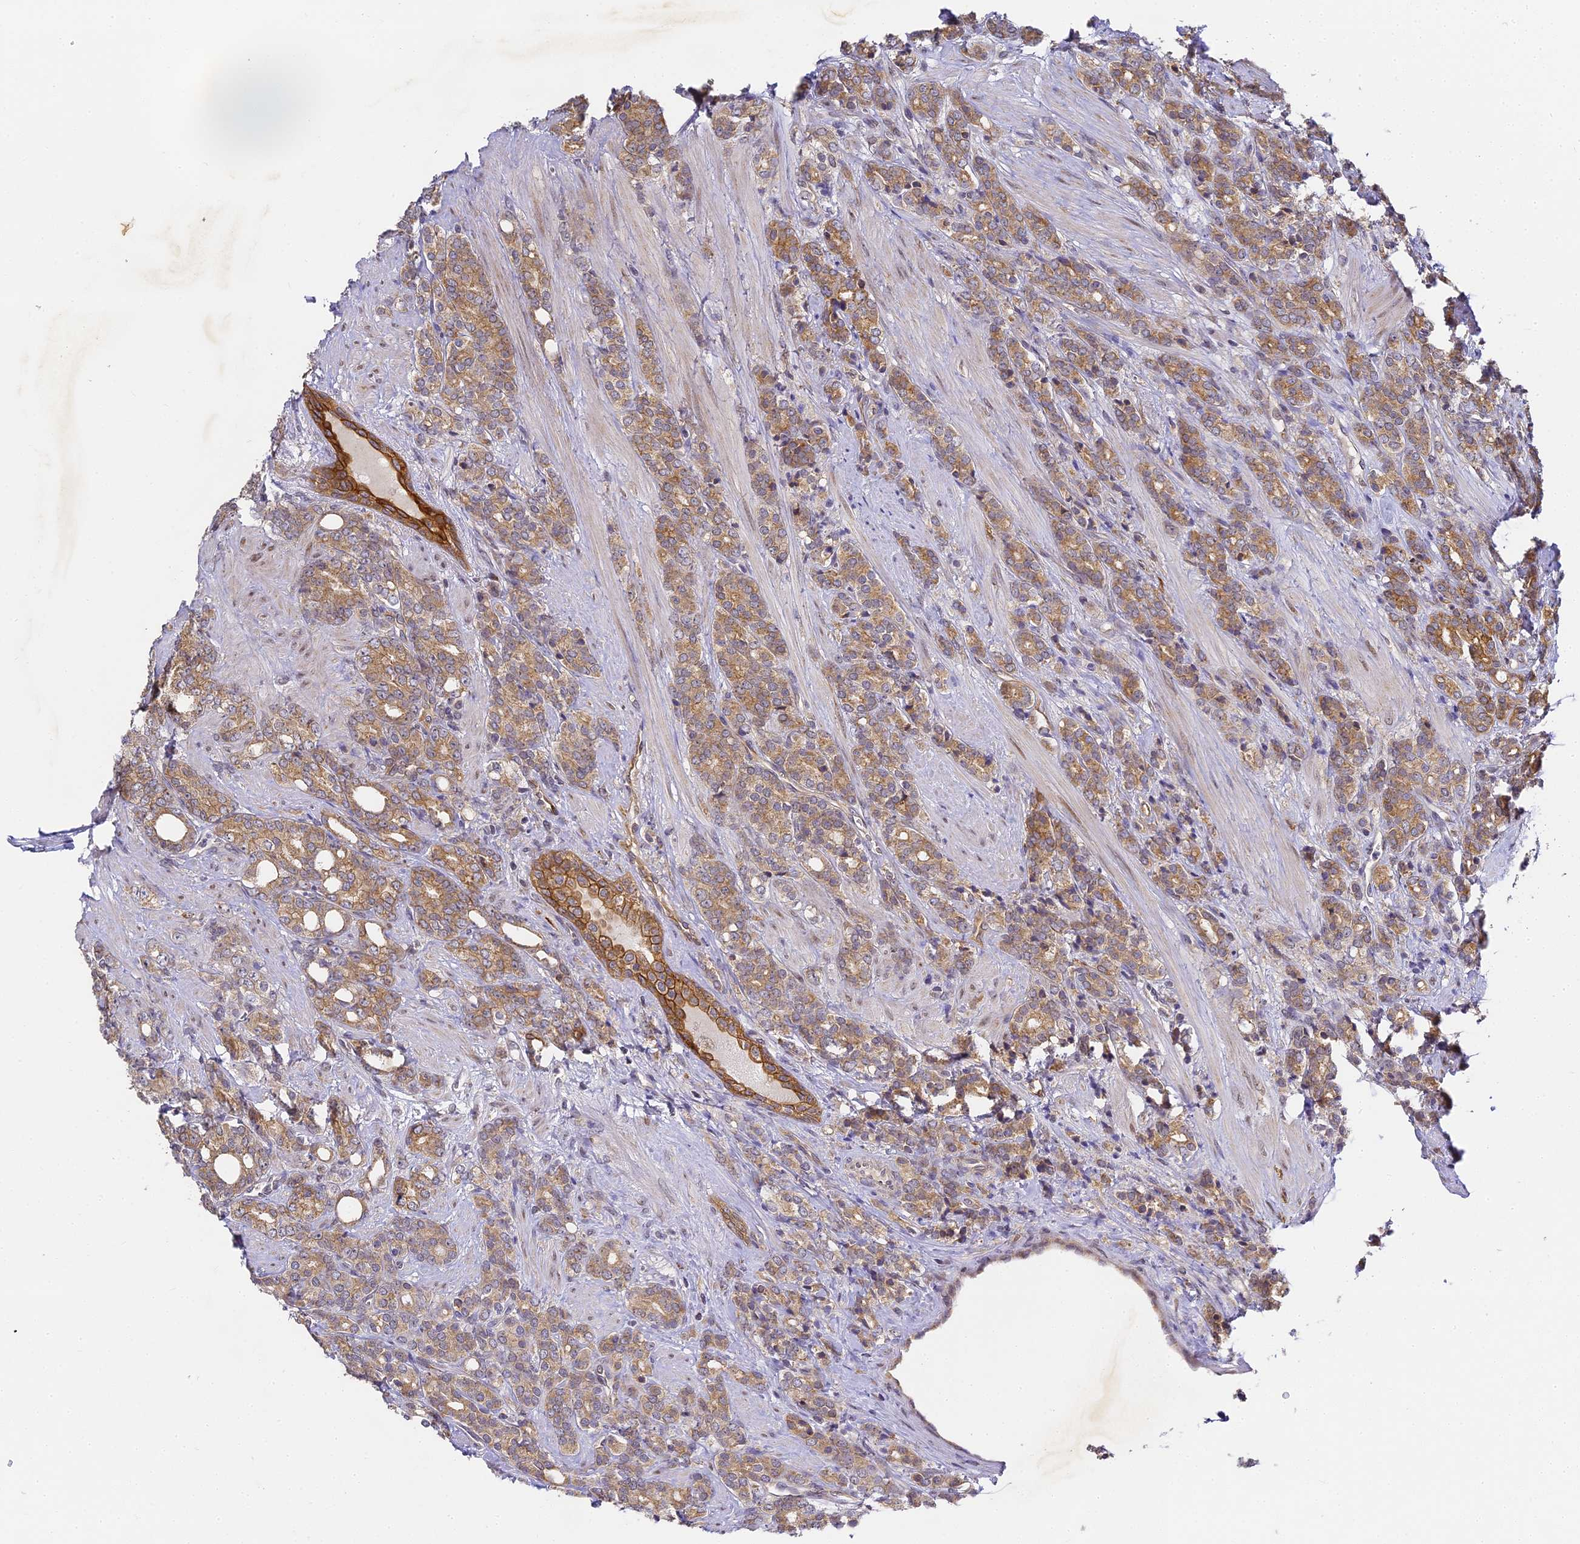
{"staining": {"intensity": "moderate", "quantity": ">75%", "location": "cytoplasmic/membranous"}, "tissue": "prostate cancer", "cell_type": "Tumor cells", "image_type": "cancer", "snomed": [{"axis": "morphology", "description": "Adenocarcinoma, High grade"}, {"axis": "topography", "description": "Prostate"}], "caption": "A photomicrograph of human prostate adenocarcinoma (high-grade) stained for a protein demonstrates moderate cytoplasmic/membranous brown staining in tumor cells. (IHC, brightfield microscopy, high magnification).", "gene": "DNAAF10", "patient": {"sex": "male", "age": 62}}